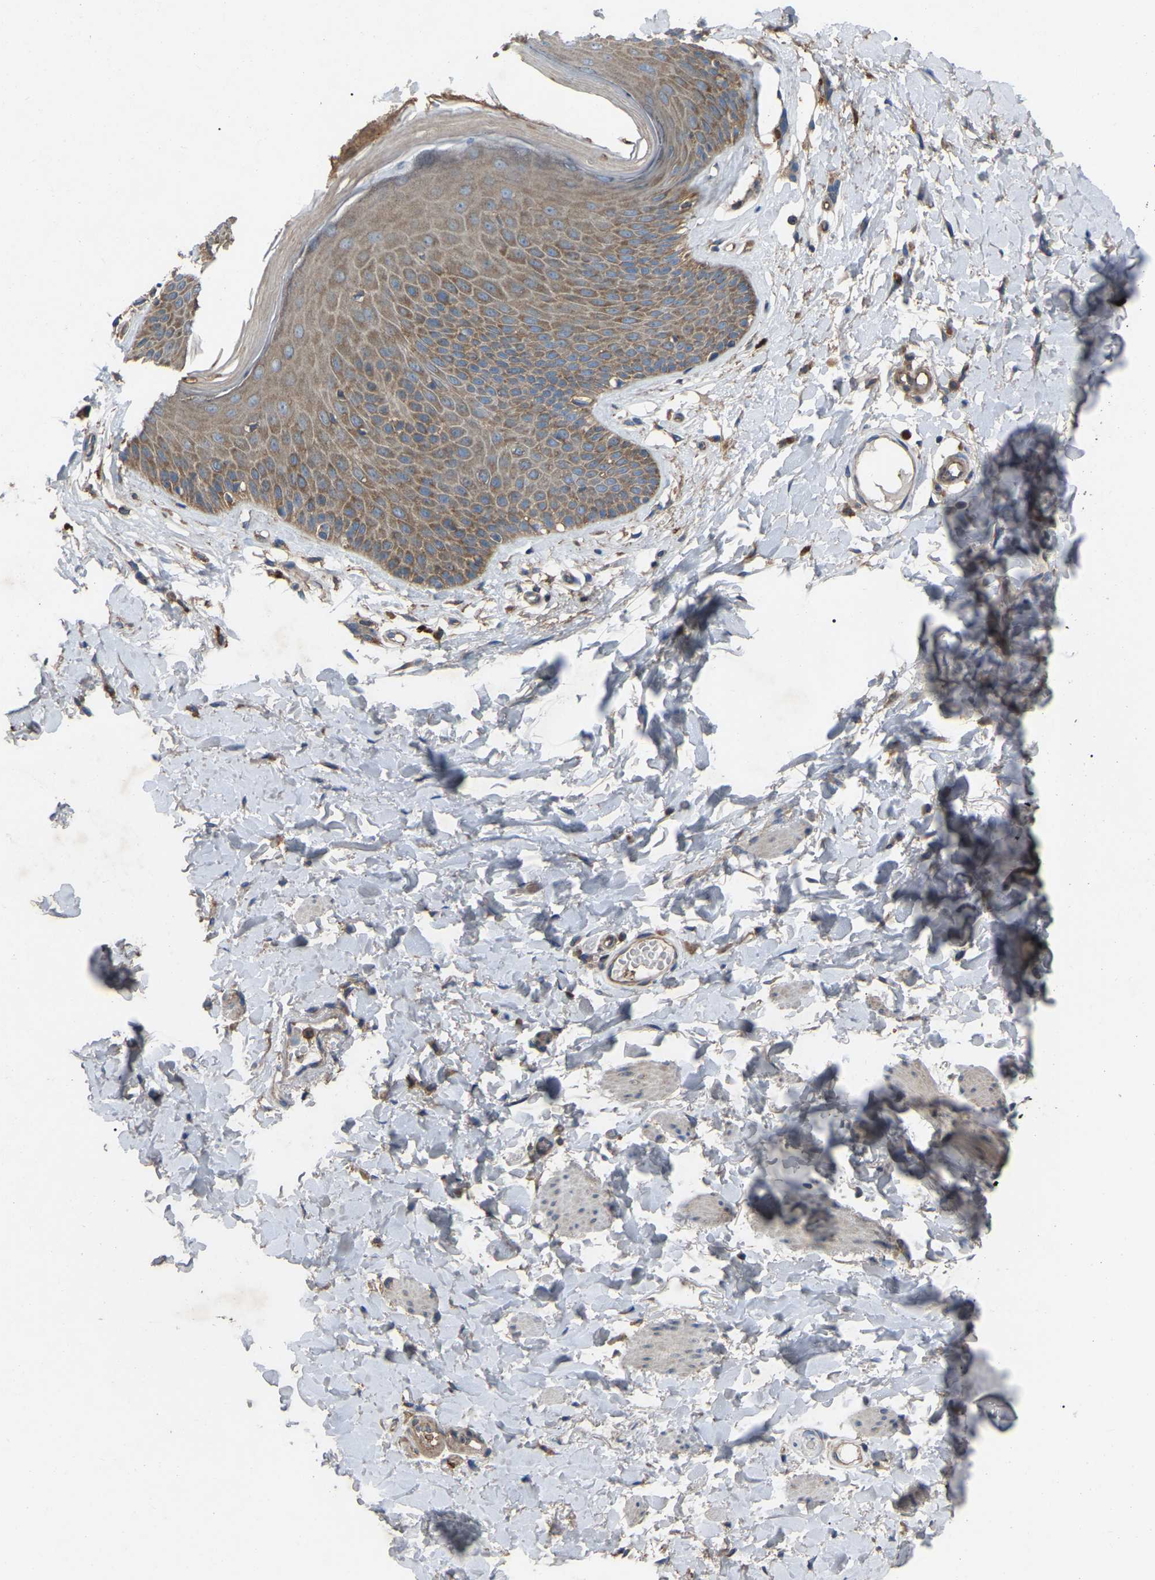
{"staining": {"intensity": "moderate", "quantity": ">75%", "location": "cytoplasmic/membranous"}, "tissue": "skin", "cell_type": "Epidermal cells", "image_type": "normal", "snomed": [{"axis": "morphology", "description": "Normal tissue, NOS"}, {"axis": "topography", "description": "Vulva"}], "caption": "Protein analysis of benign skin reveals moderate cytoplasmic/membranous positivity in approximately >75% of epidermal cells.", "gene": "AIMP1", "patient": {"sex": "female", "age": 73}}